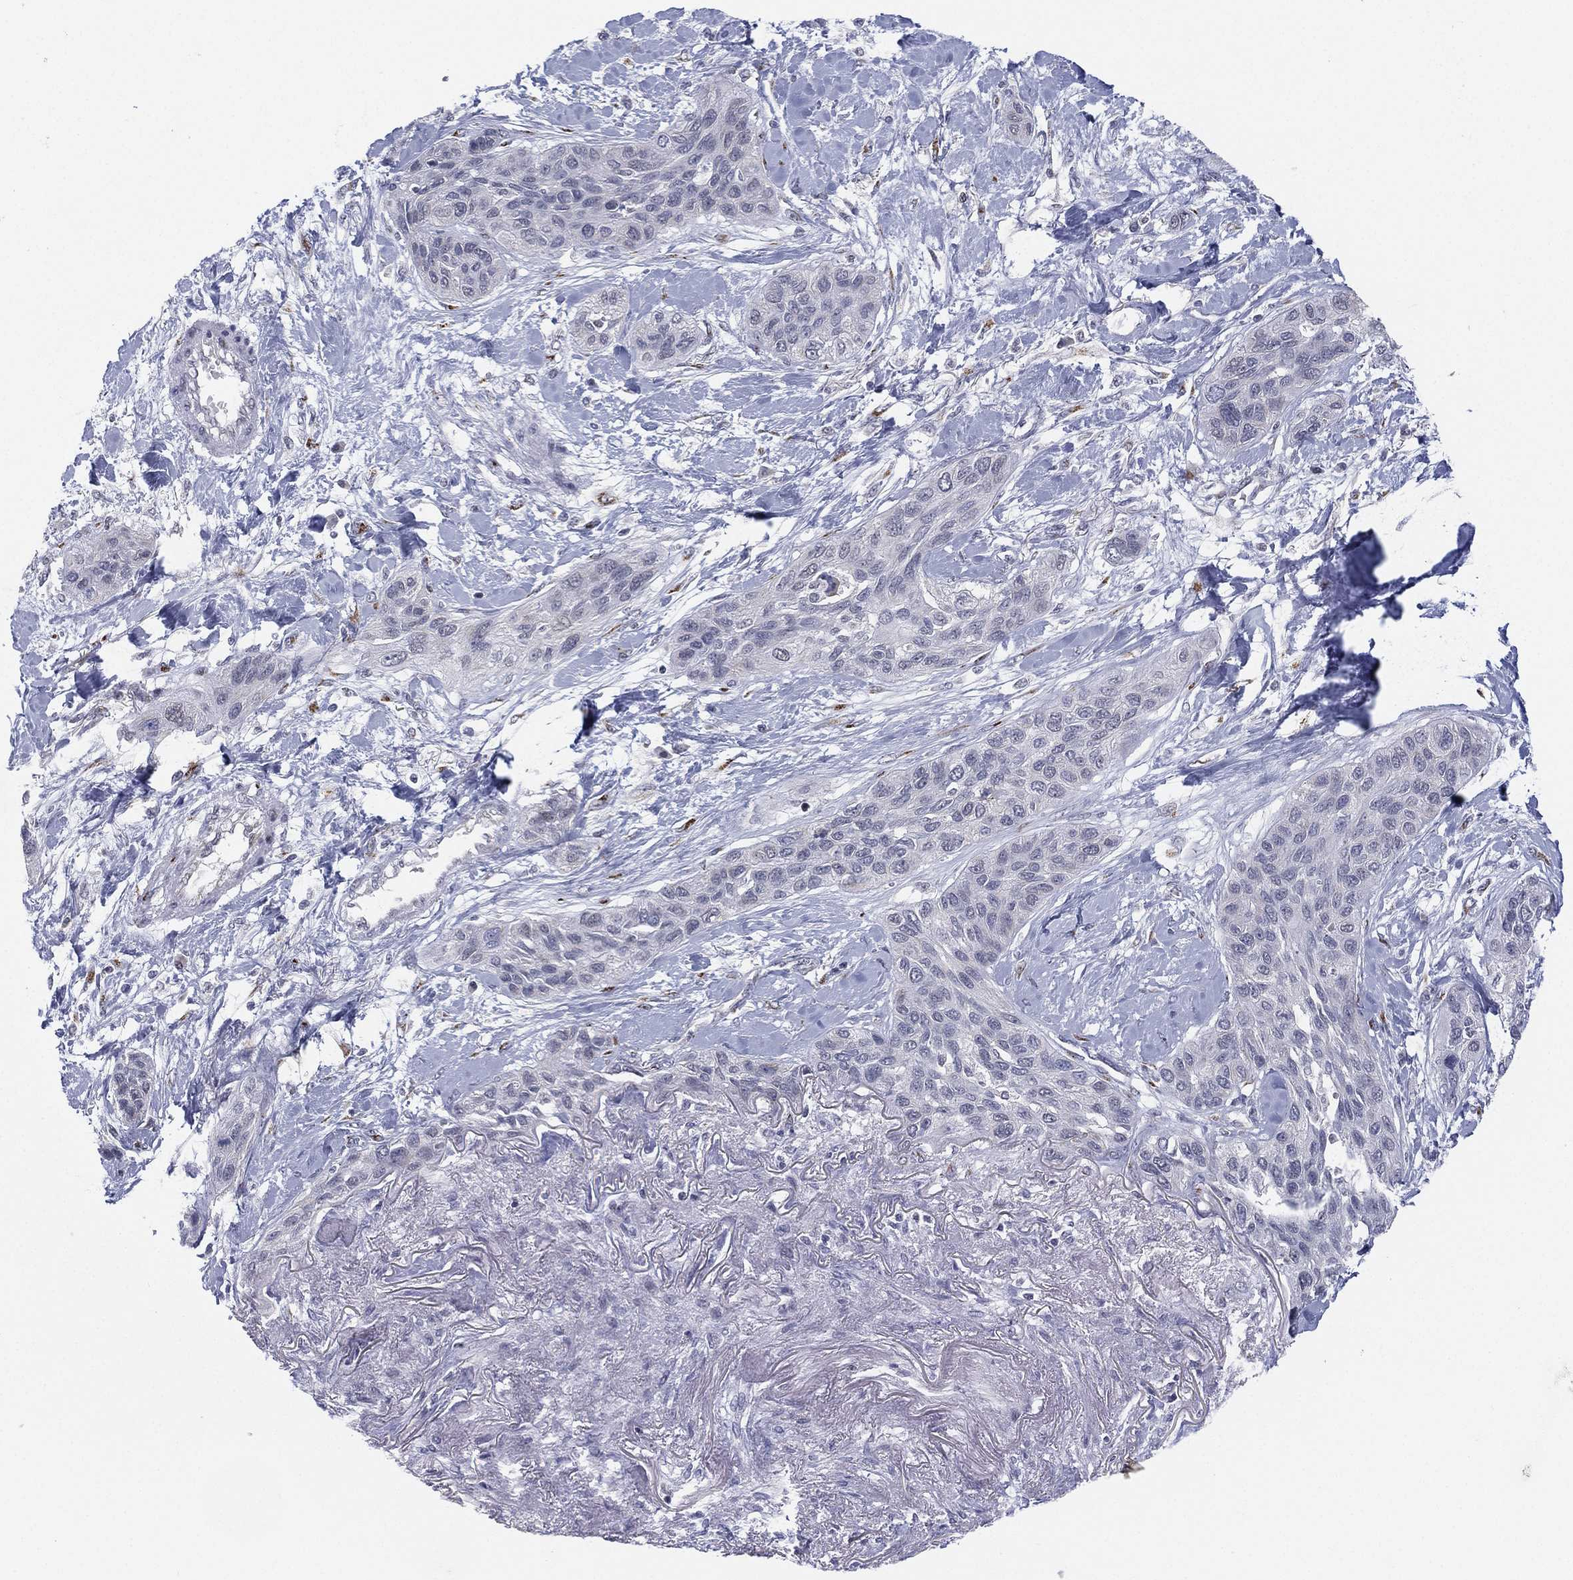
{"staining": {"intensity": "negative", "quantity": "none", "location": "none"}, "tissue": "lung cancer", "cell_type": "Tumor cells", "image_type": "cancer", "snomed": [{"axis": "morphology", "description": "Squamous cell carcinoma, NOS"}, {"axis": "topography", "description": "Lung"}], "caption": "Immunohistochemistry photomicrograph of neoplastic tissue: squamous cell carcinoma (lung) stained with DAB shows no significant protein staining in tumor cells.", "gene": "CD177", "patient": {"sex": "female", "age": 70}}